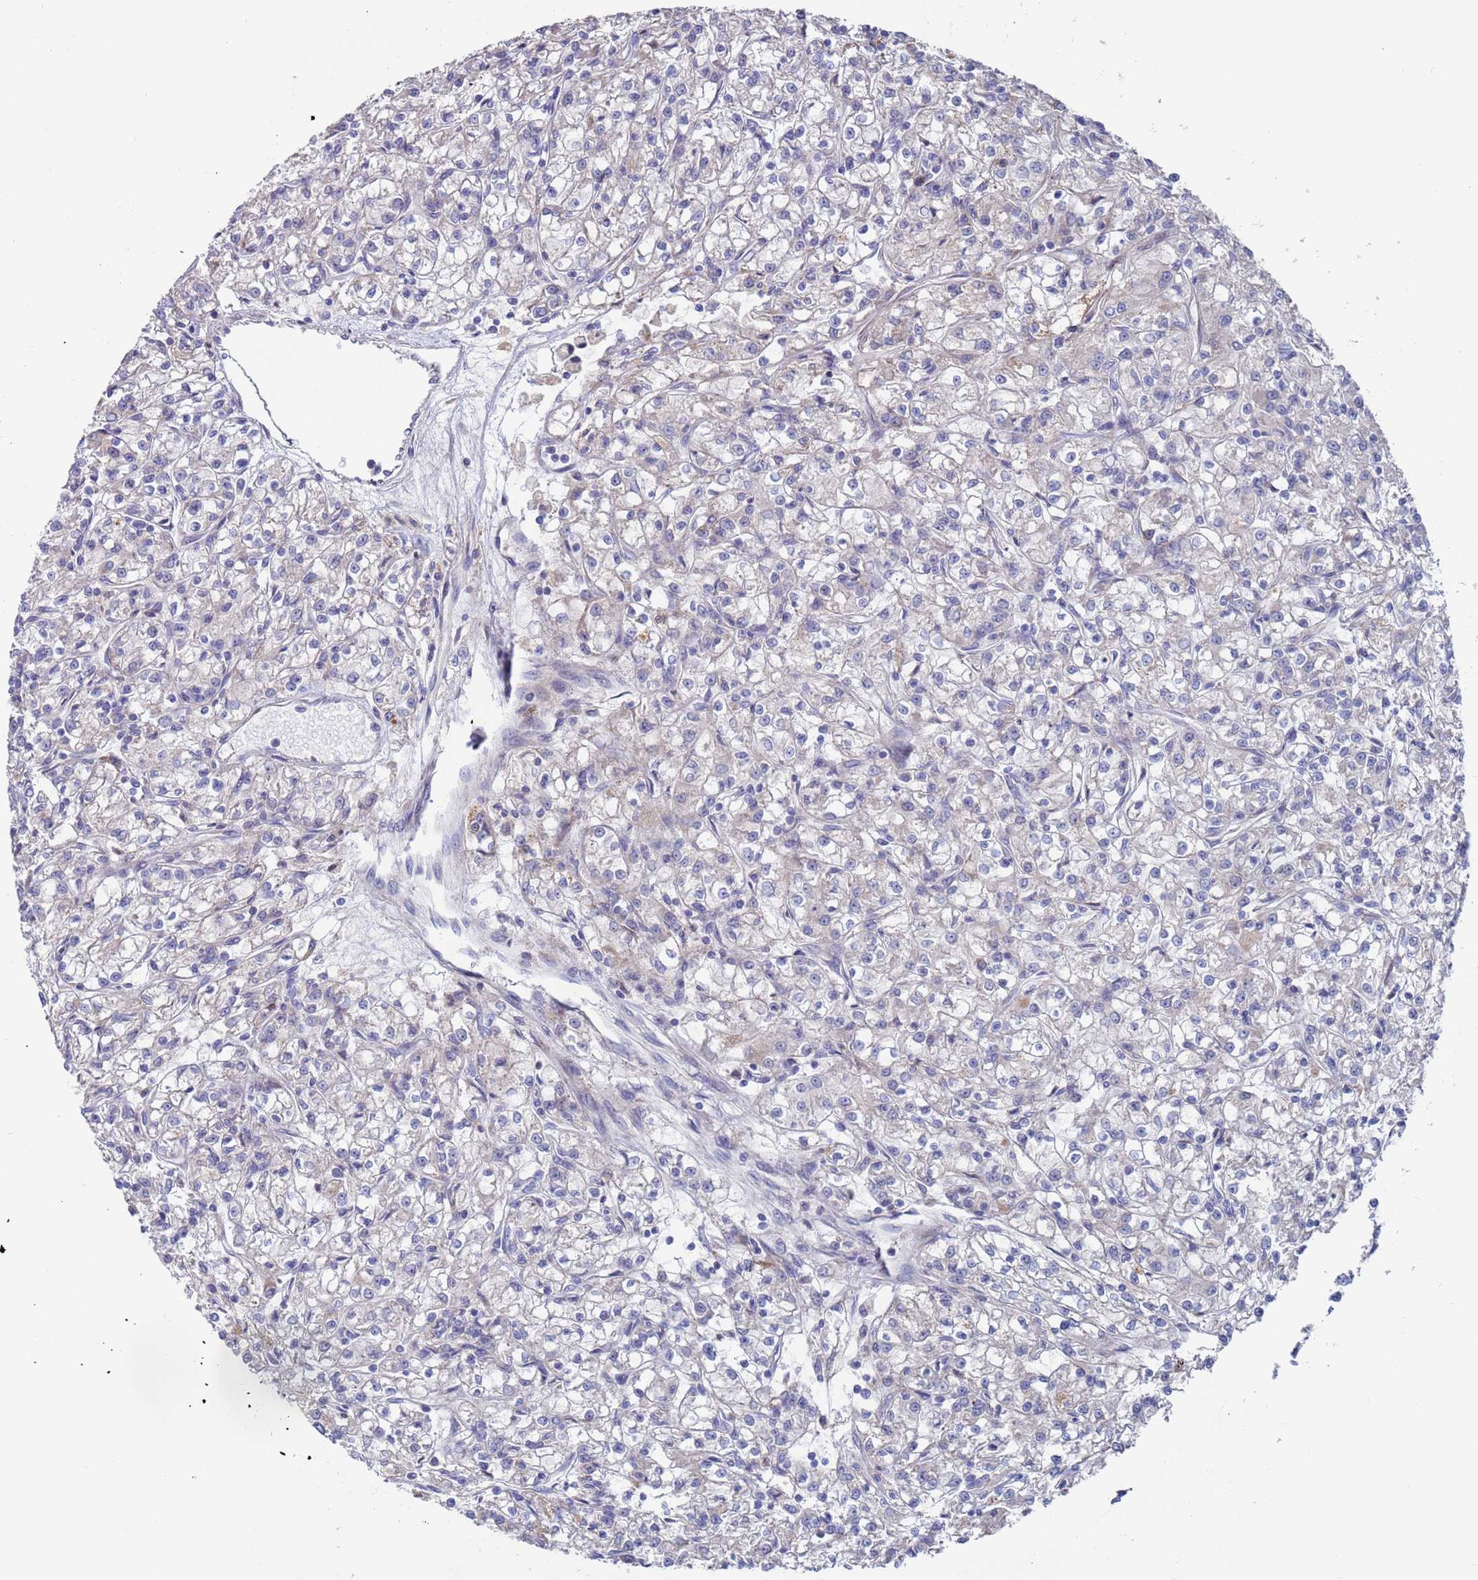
{"staining": {"intensity": "negative", "quantity": "none", "location": "none"}, "tissue": "renal cancer", "cell_type": "Tumor cells", "image_type": "cancer", "snomed": [{"axis": "morphology", "description": "Adenocarcinoma, NOS"}, {"axis": "topography", "description": "Kidney"}], "caption": "Immunohistochemistry (IHC) photomicrograph of neoplastic tissue: adenocarcinoma (renal) stained with DAB (3,3'-diaminobenzidine) demonstrates no significant protein staining in tumor cells. Brightfield microscopy of immunohistochemistry stained with DAB (3,3'-diaminobenzidine) (brown) and hematoxylin (blue), captured at high magnification.", "gene": "FBXO27", "patient": {"sex": "female", "age": 59}}